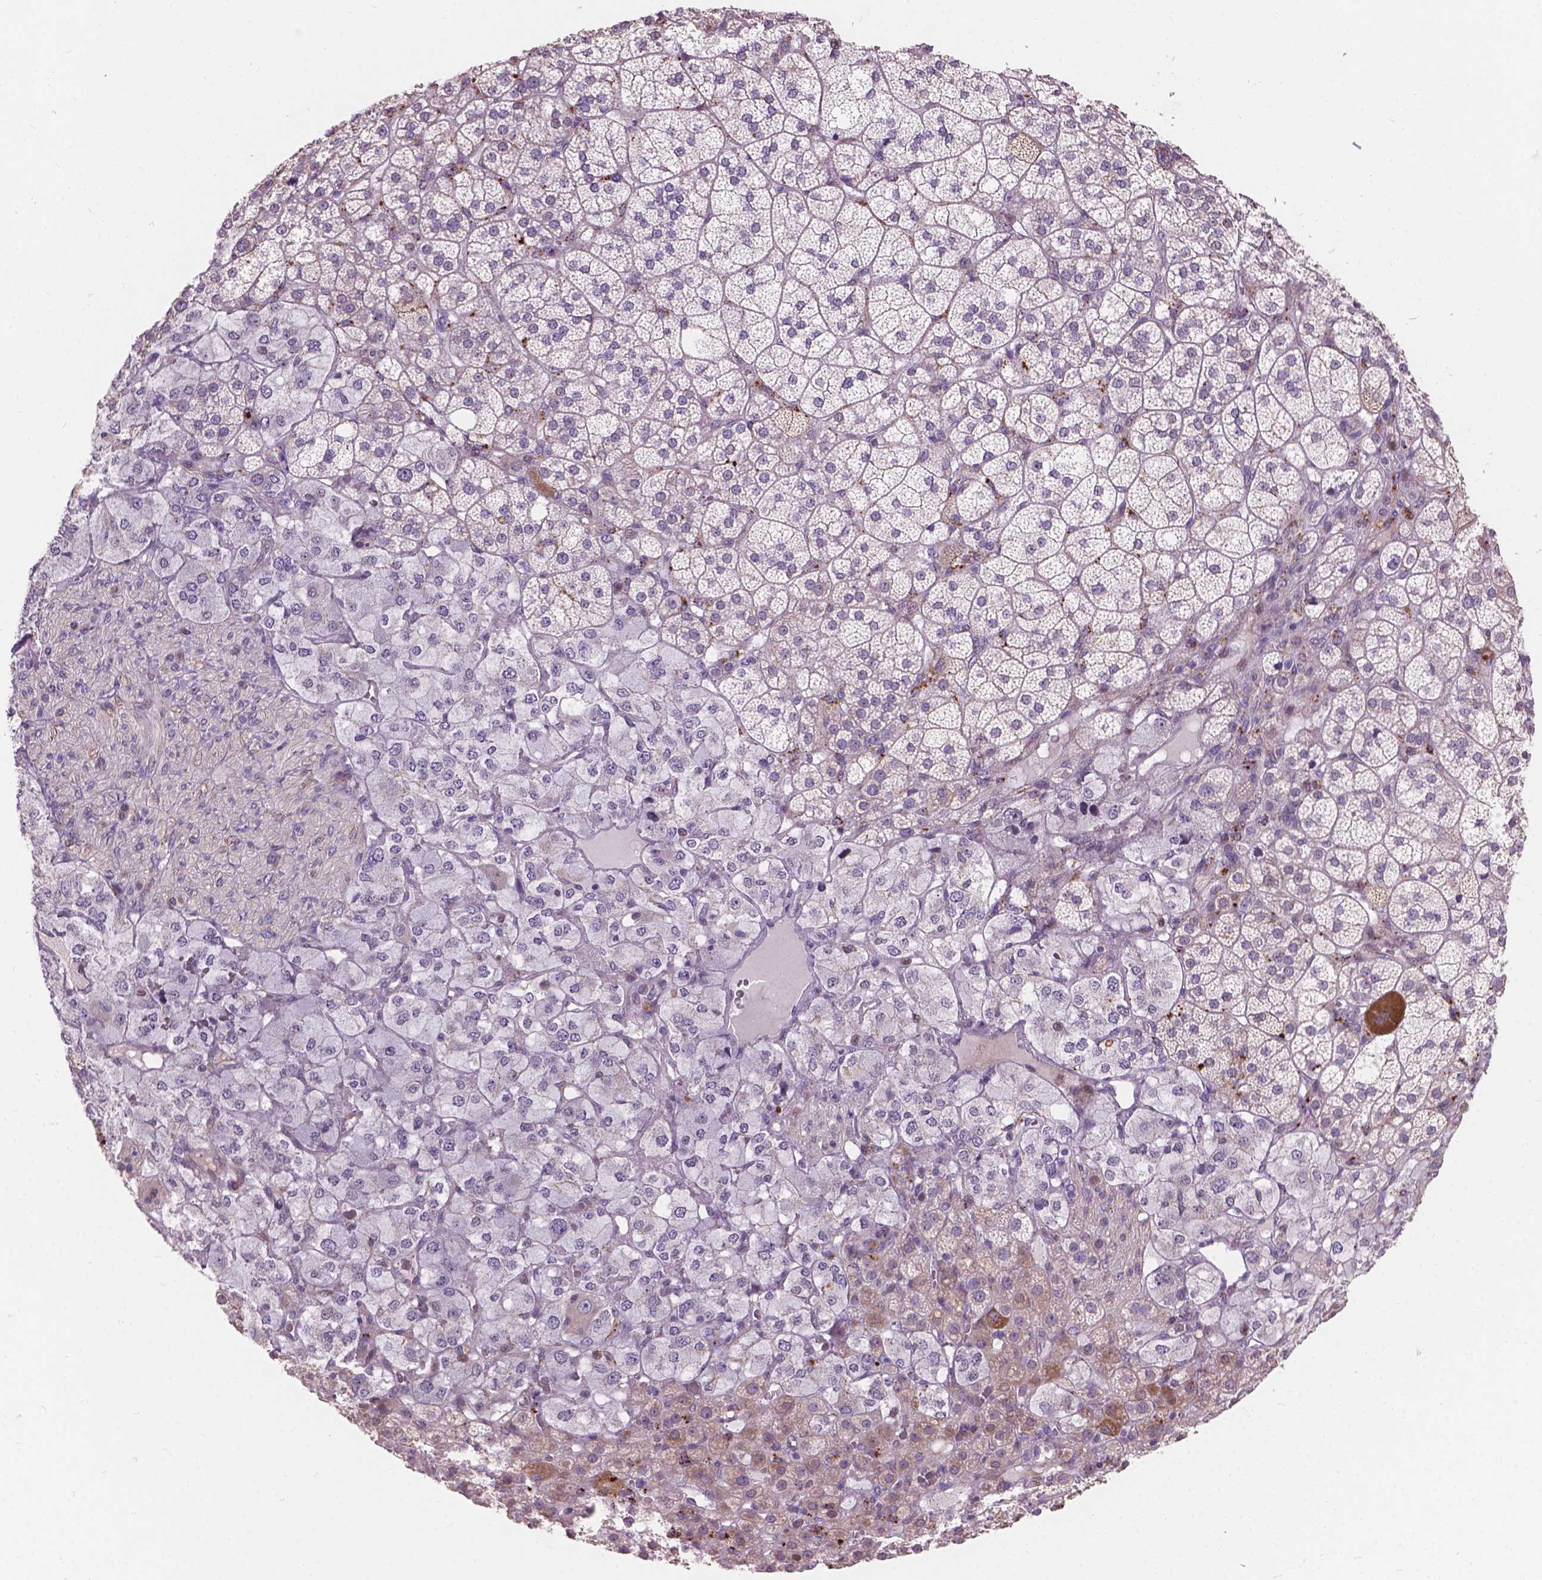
{"staining": {"intensity": "weak", "quantity": "<25%", "location": "cytoplasmic/membranous"}, "tissue": "adrenal gland", "cell_type": "Glandular cells", "image_type": "normal", "snomed": [{"axis": "morphology", "description": "Normal tissue, NOS"}, {"axis": "topography", "description": "Adrenal gland"}], "caption": "IHC image of benign adrenal gland: adrenal gland stained with DAB (3,3'-diaminobenzidine) exhibits no significant protein expression in glandular cells. Brightfield microscopy of immunohistochemistry stained with DAB (brown) and hematoxylin (blue), captured at high magnification.", "gene": "MYH14", "patient": {"sex": "female", "age": 60}}